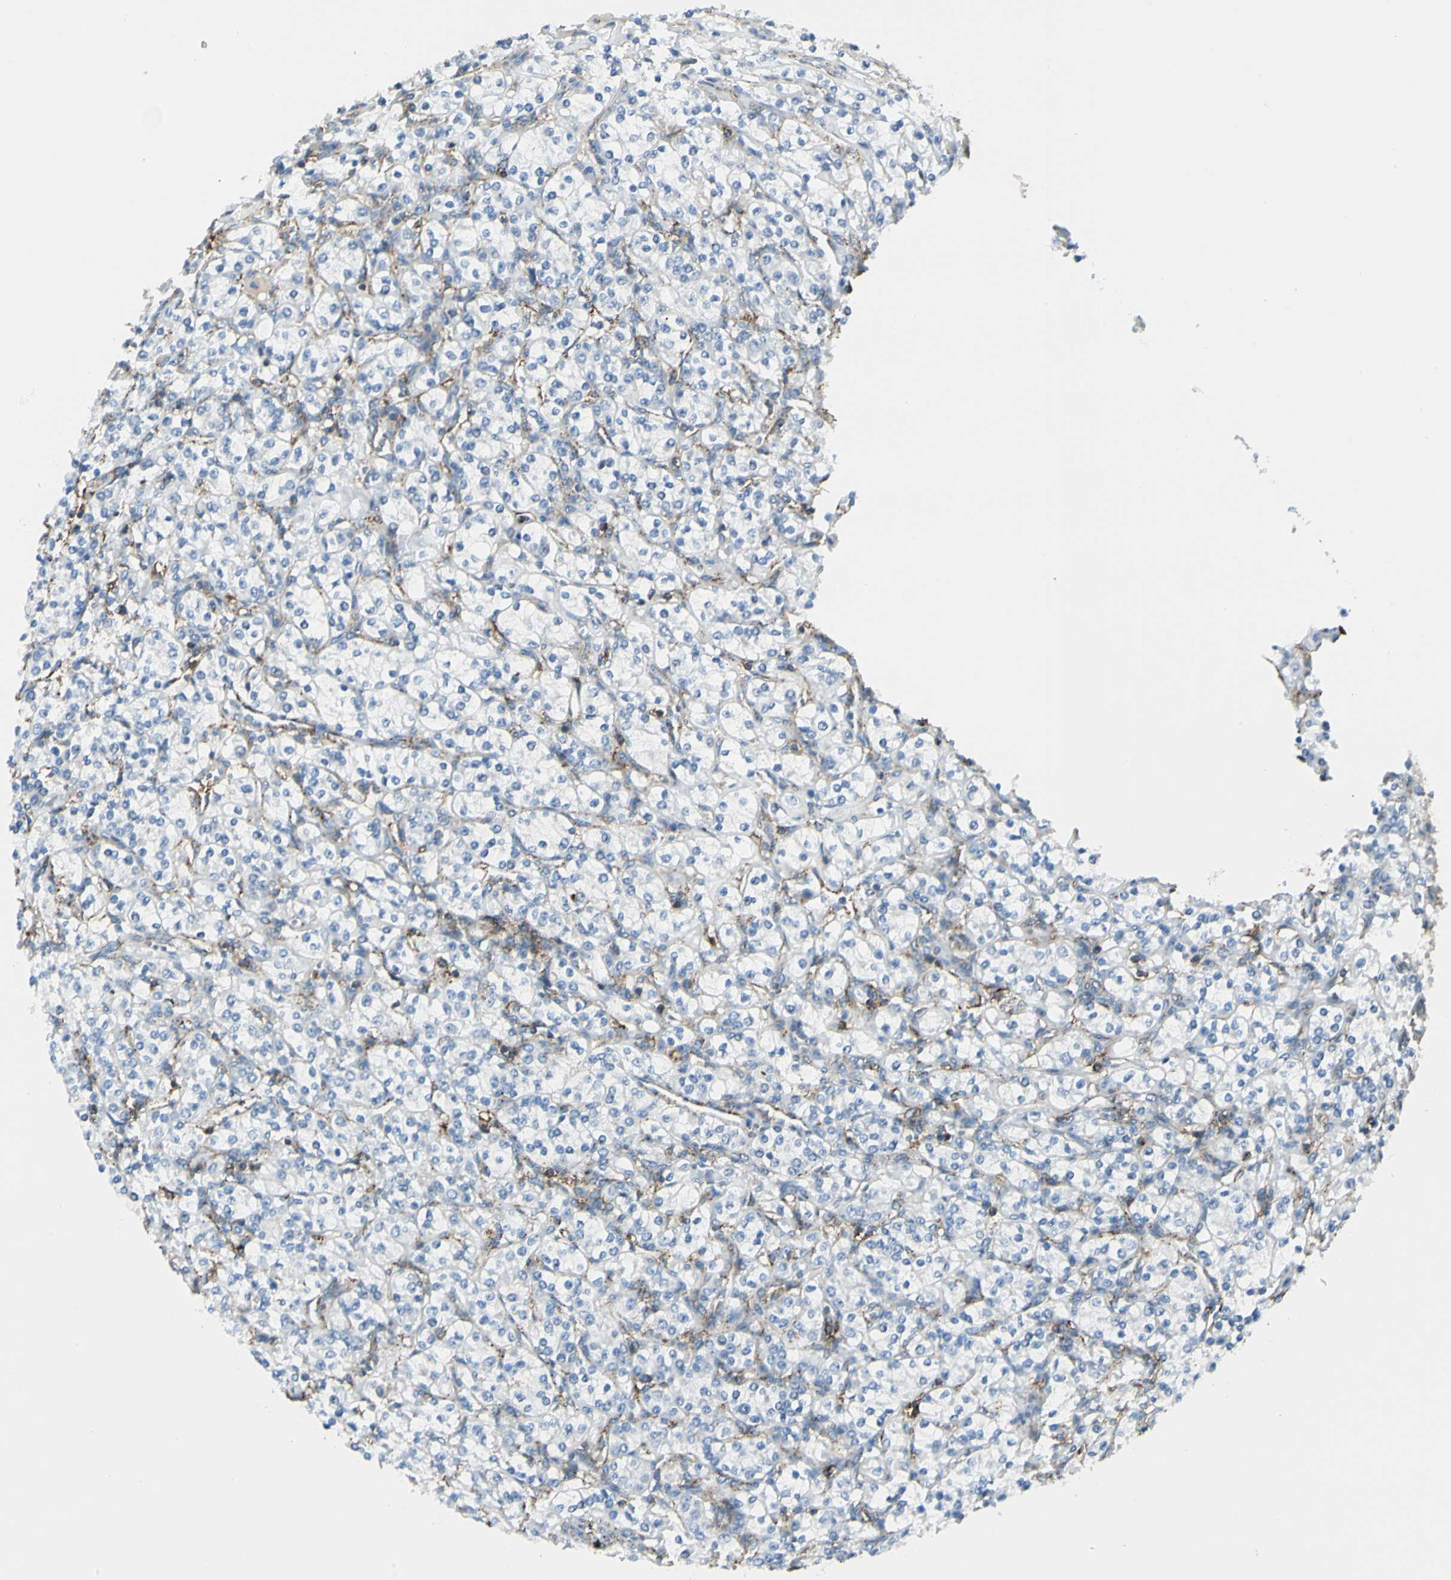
{"staining": {"intensity": "weak", "quantity": "<25%", "location": "cytoplasmic/membranous"}, "tissue": "renal cancer", "cell_type": "Tumor cells", "image_type": "cancer", "snomed": [{"axis": "morphology", "description": "Adenocarcinoma, NOS"}, {"axis": "topography", "description": "Kidney"}], "caption": "An immunohistochemistry micrograph of adenocarcinoma (renal) is shown. There is no staining in tumor cells of adenocarcinoma (renal).", "gene": "CLEC2B", "patient": {"sex": "male", "age": 77}}